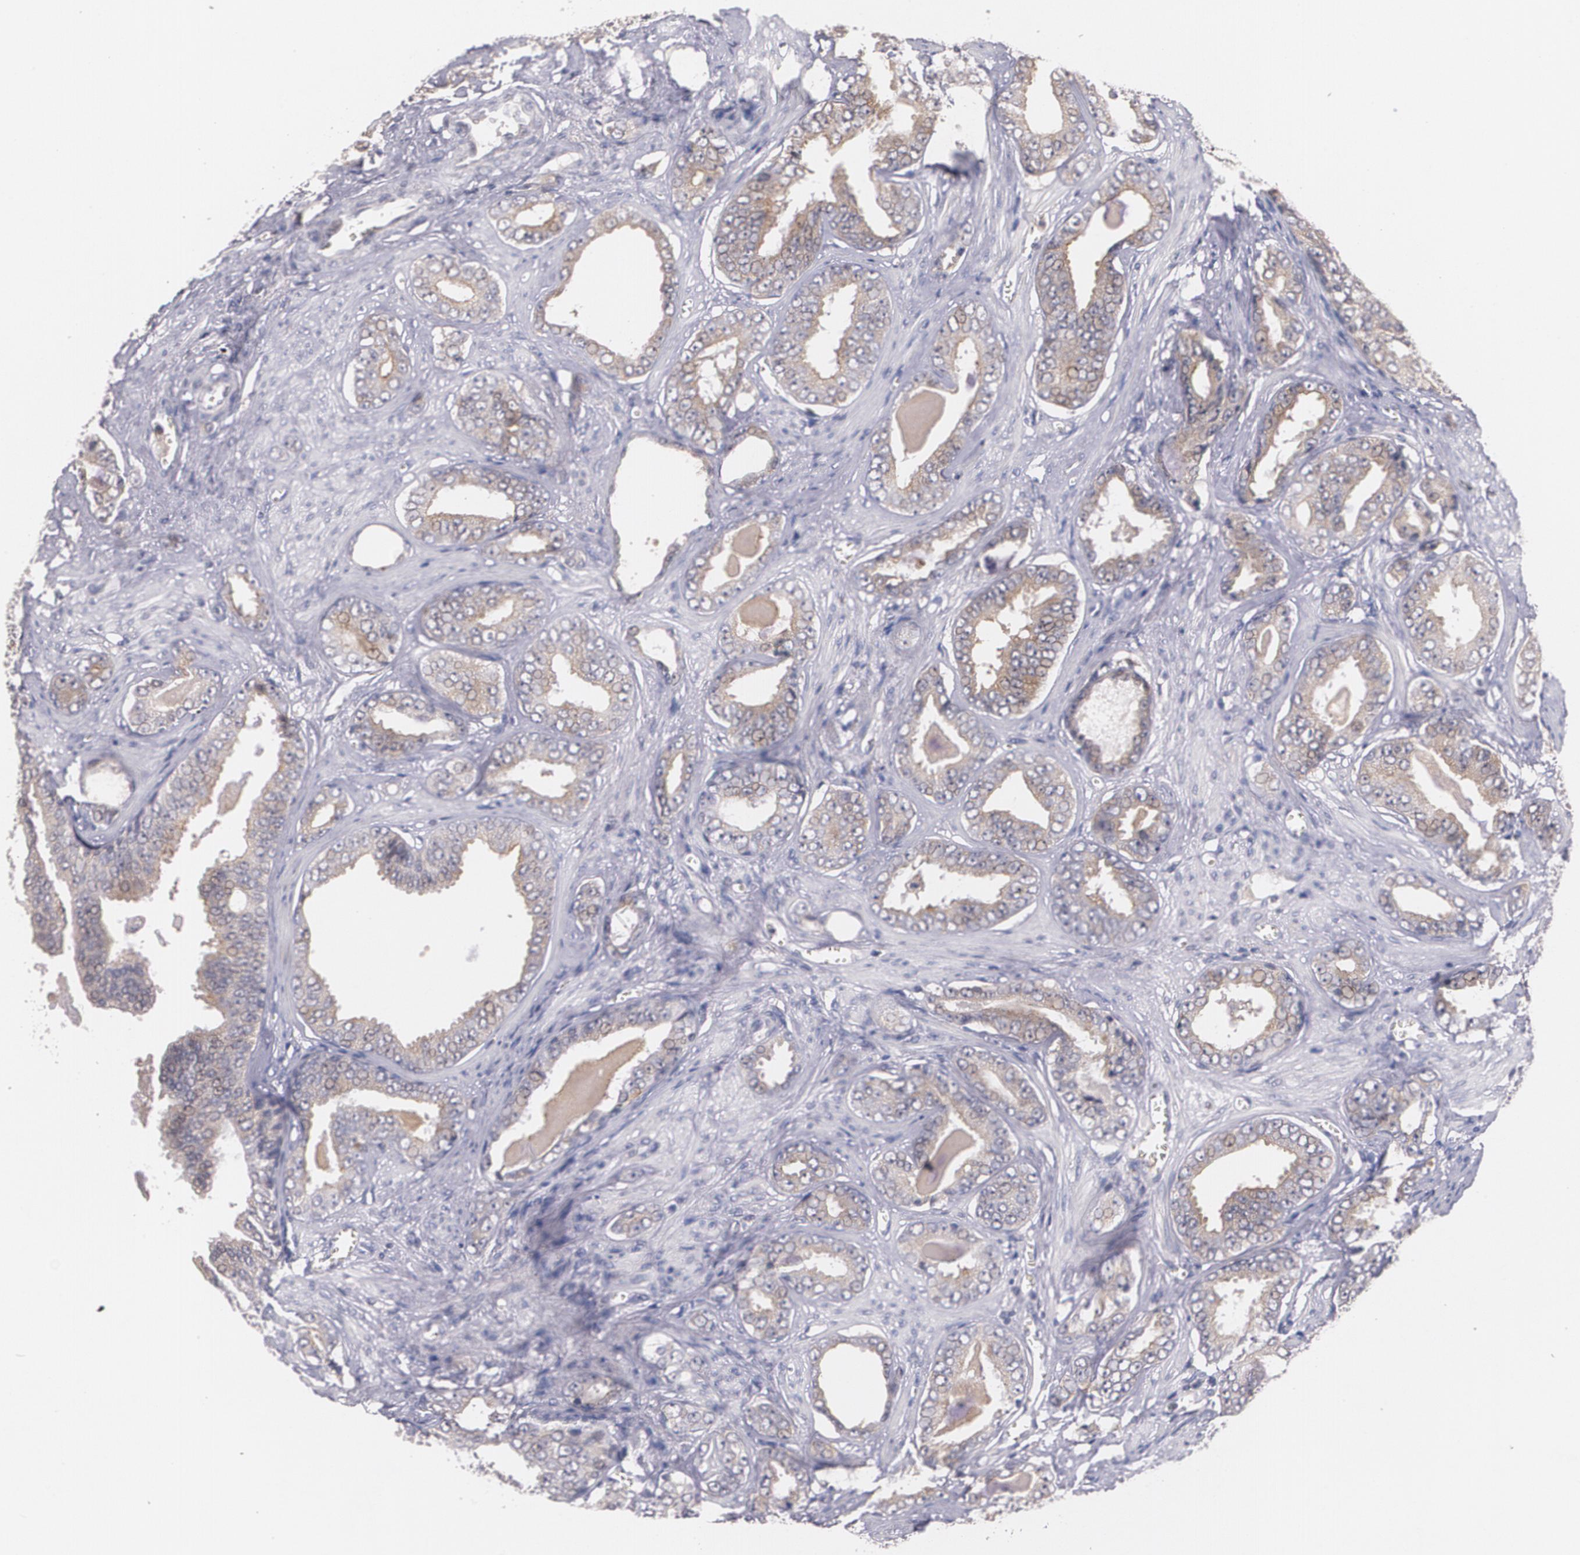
{"staining": {"intensity": "weak", "quantity": "25%-75%", "location": "cytoplasmic/membranous"}, "tissue": "prostate cancer", "cell_type": "Tumor cells", "image_type": "cancer", "snomed": [{"axis": "morphology", "description": "Adenocarcinoma, Medium grade"}, {"axis": "topography", "description": "Prostate"}], "caption": "The image shows staining of prostate adenocarcinoma (medium-grade), revealing weak cytoplasmic/membranous protein expression (brown color) within tumor cells.", "gene": "IFNGR2", "patient": {"sex": "male", "age": 79}}